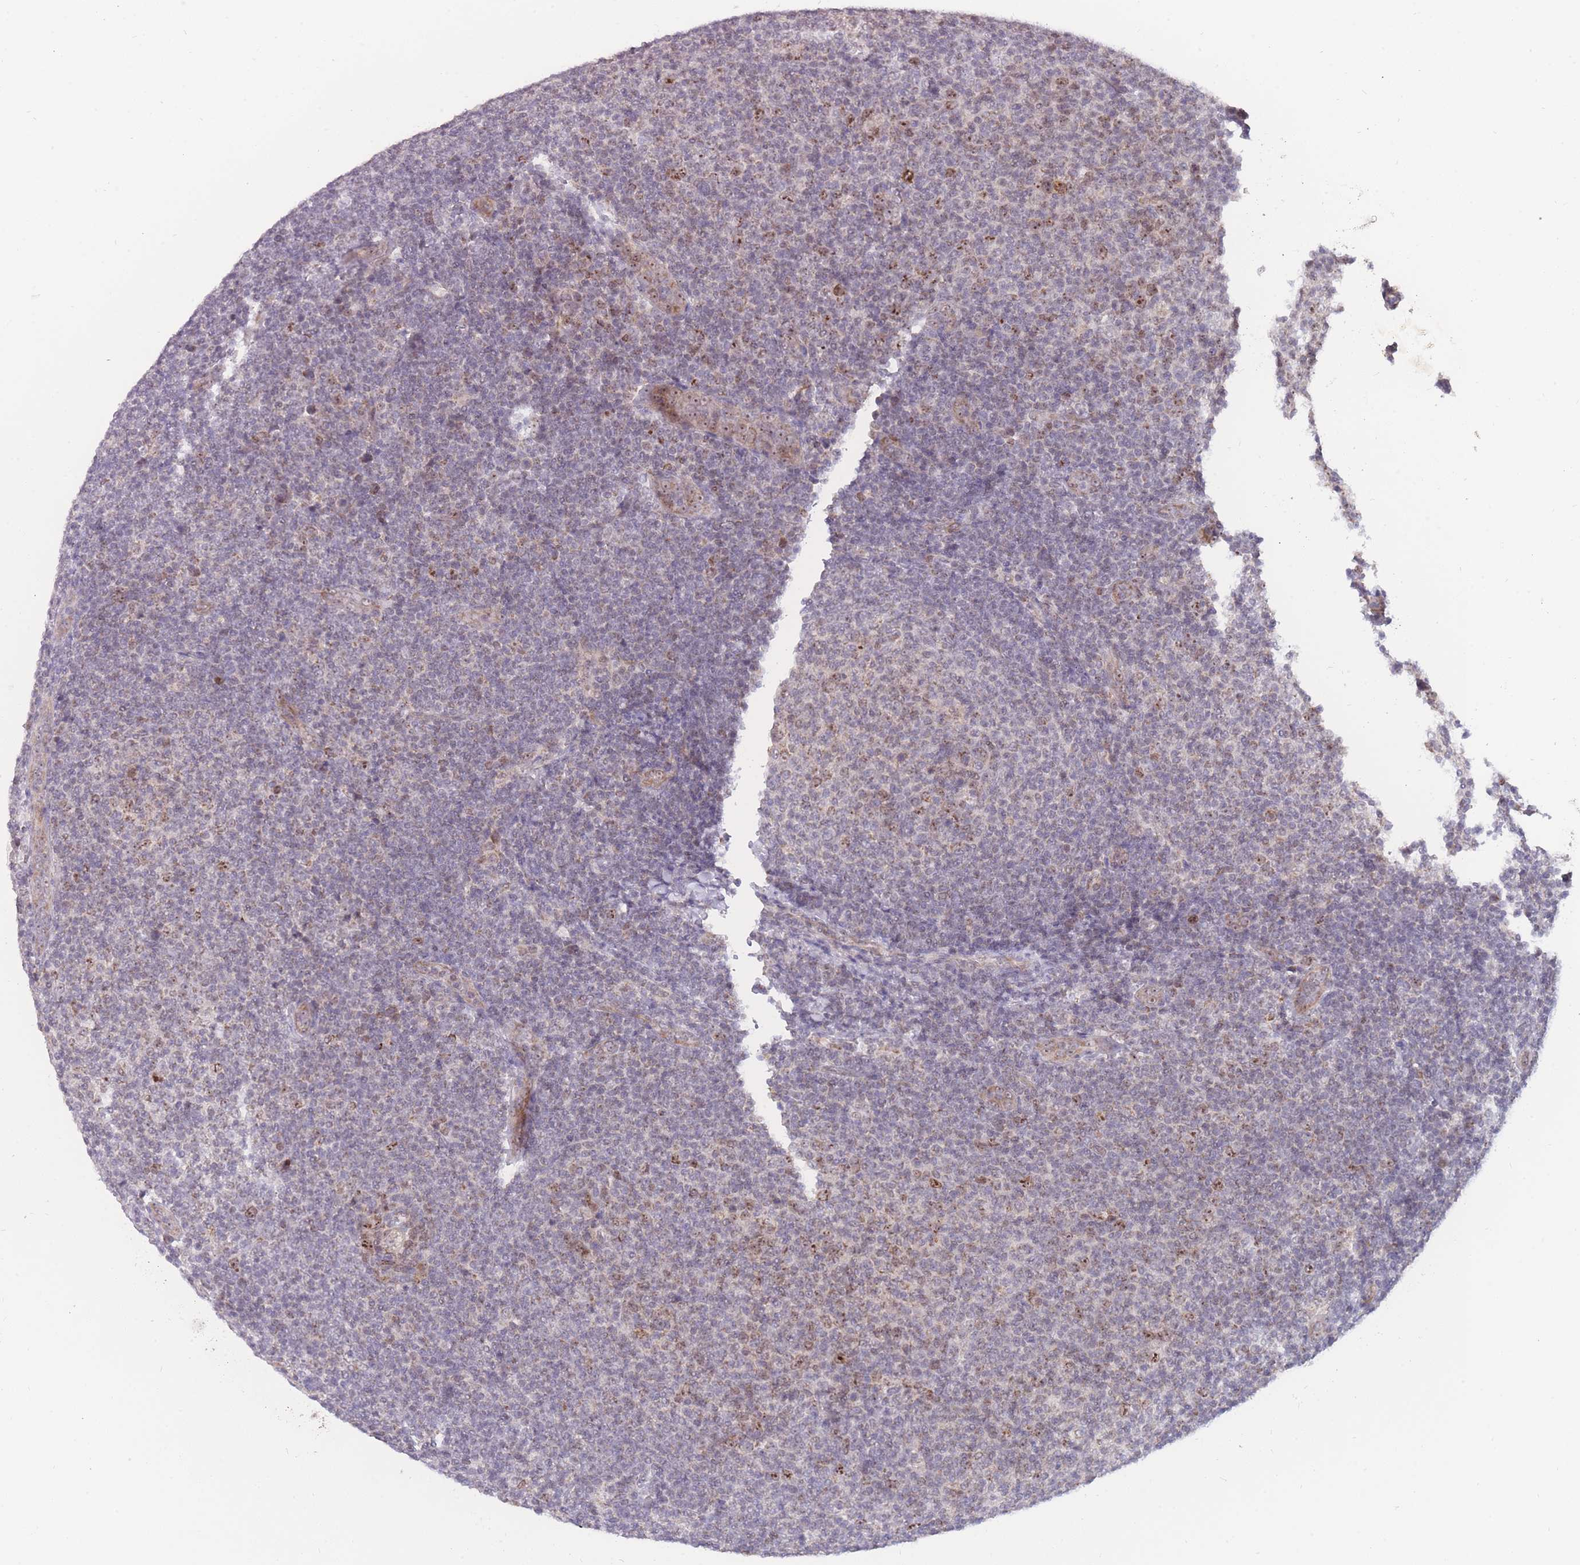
{"staining": {"intensity": "weak", "quantity": "<25%", "location": "nuclear"}, "tissue": "lymphoma", "cell_type": "Tumor cells", "image_type": "cancer", "snomed": [{"axis": "morphology", "description": "Malignant lymphoma, non-Hodgkin's type, Low grade"}, {"axis": "topography", "description": "Lymph node"}], "caption": "Tumor cells show no significant protein expression in lymphoma. (DAB immunohistochemistry visualized using brightfield microscopy, high magnification).", "gene": "MCIDAS", "patient": {"sex": "male", "age": 66}}